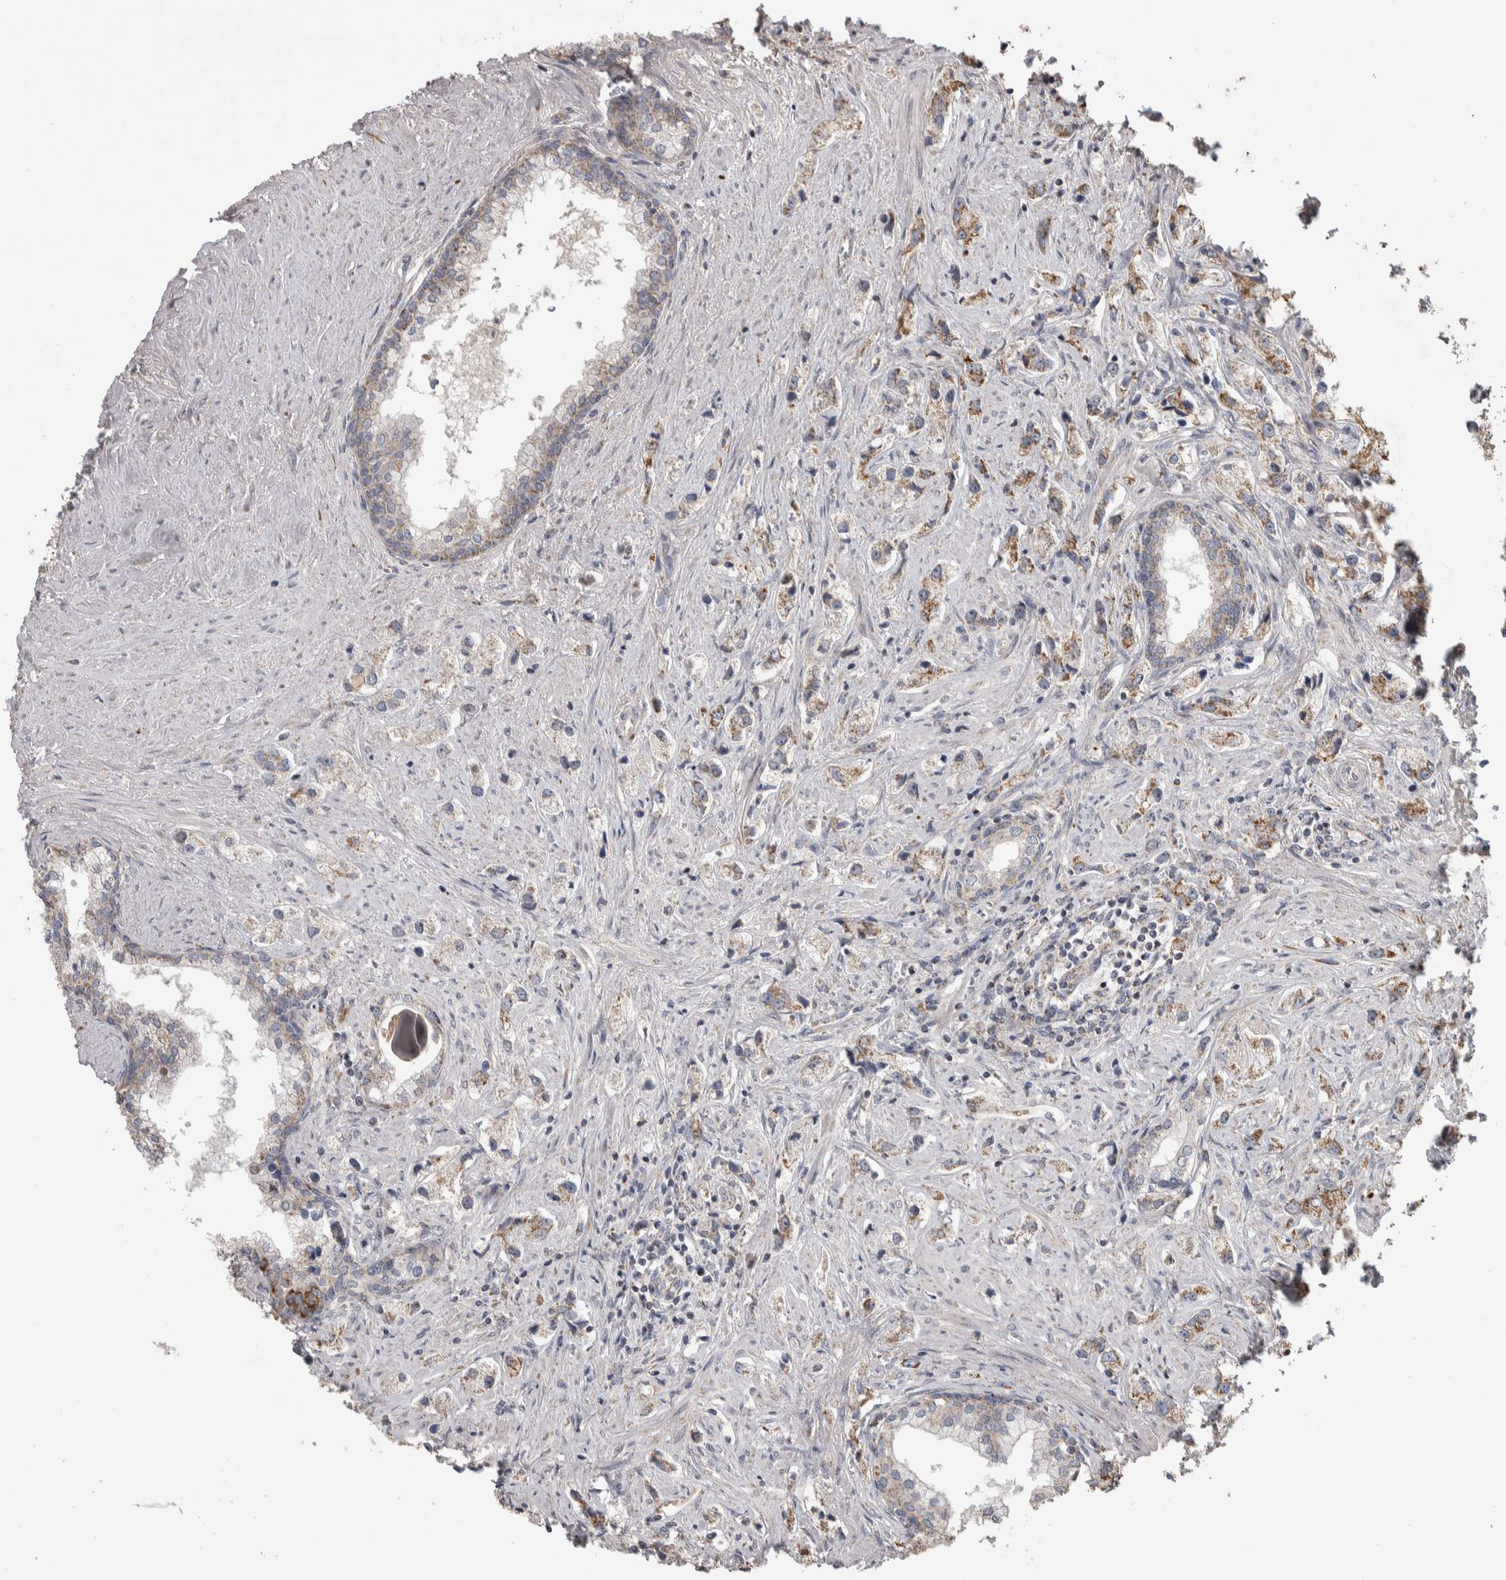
{"staining": {"intensity": "moderate", "quantity": ">75%", "location": "cytoplasmic/membranous"}, "tissue": "prostate cancer", "cell_type": "Tumor cells", "image_type": "cancer", "snomed": [{"axis": "morphology", "description": "Adenocarcinoma, High grade"}, {"axis": "topography", "description": "Prostate"}], "caption": "This photomicrograph exhibits immunohistochemistry (IHC) staining of prostate cancer (adenocarcinoma (high-grade)), with medium moderate cytoplasmic/membranous positivity in approximately >75% of tumor cells.", "gene": "SCO1", "patient": {"sex": "male", "age": 66}}